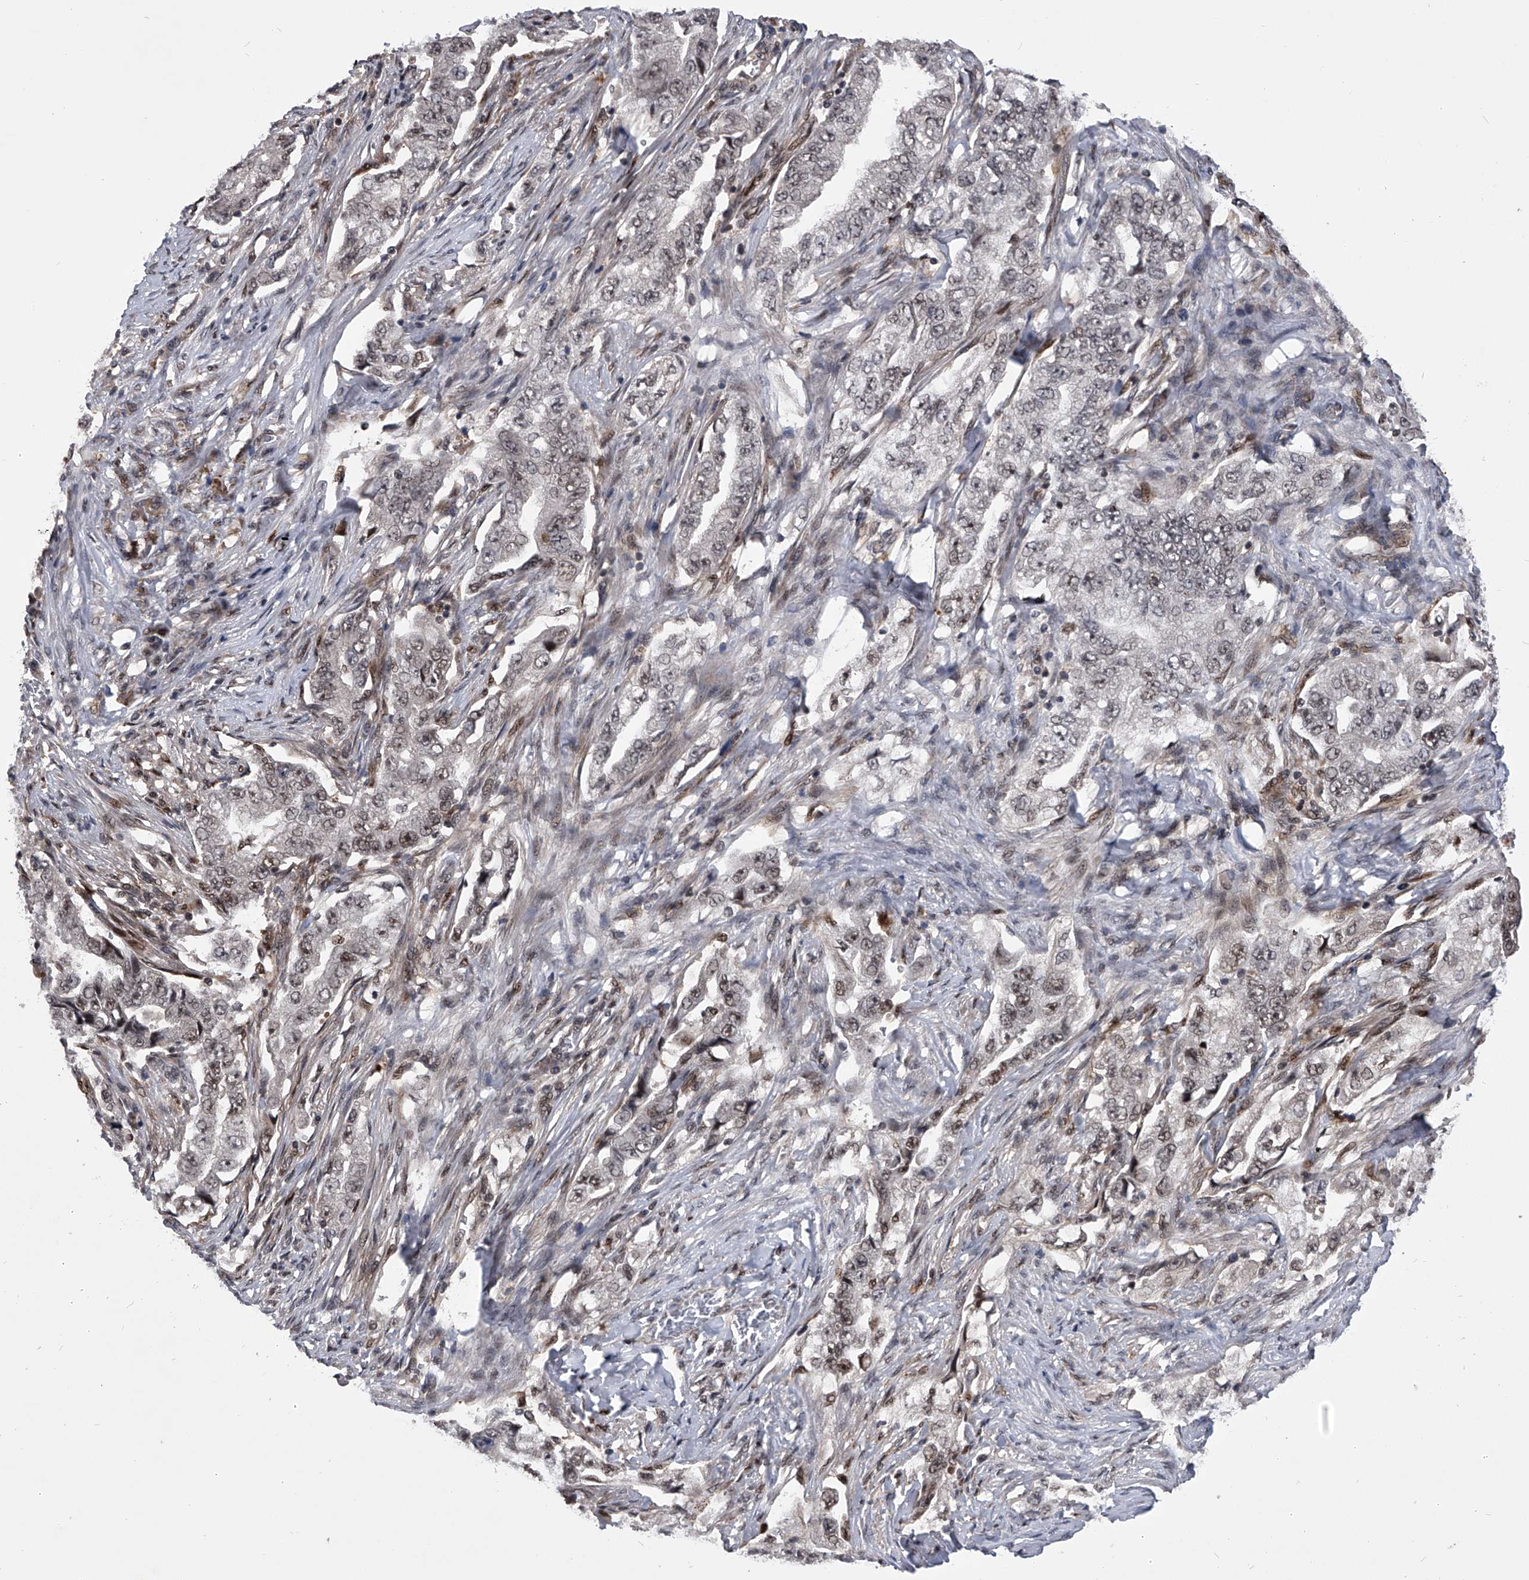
{"staining": {"intensity": "weak", "quantity": "<25%", "location": "nuclear"}, "tissue": "lung cancer", "cell_type": "Tumor cells", "image_type": "cancer", "snomed": [{"axis": "morphology", "description": "Adenocarcinoma, NOS"}, {"axis": "topography", "description": "Lung"}], "caption": "An immunohistochemistry micrograph of lung cancer (adenocarcinoma) is shown. There is no staining in tumor cells of lung cancer (adenocarcinoma).", "gene": "CMTR1", "patient": {"sex": "female", "age": 51}}